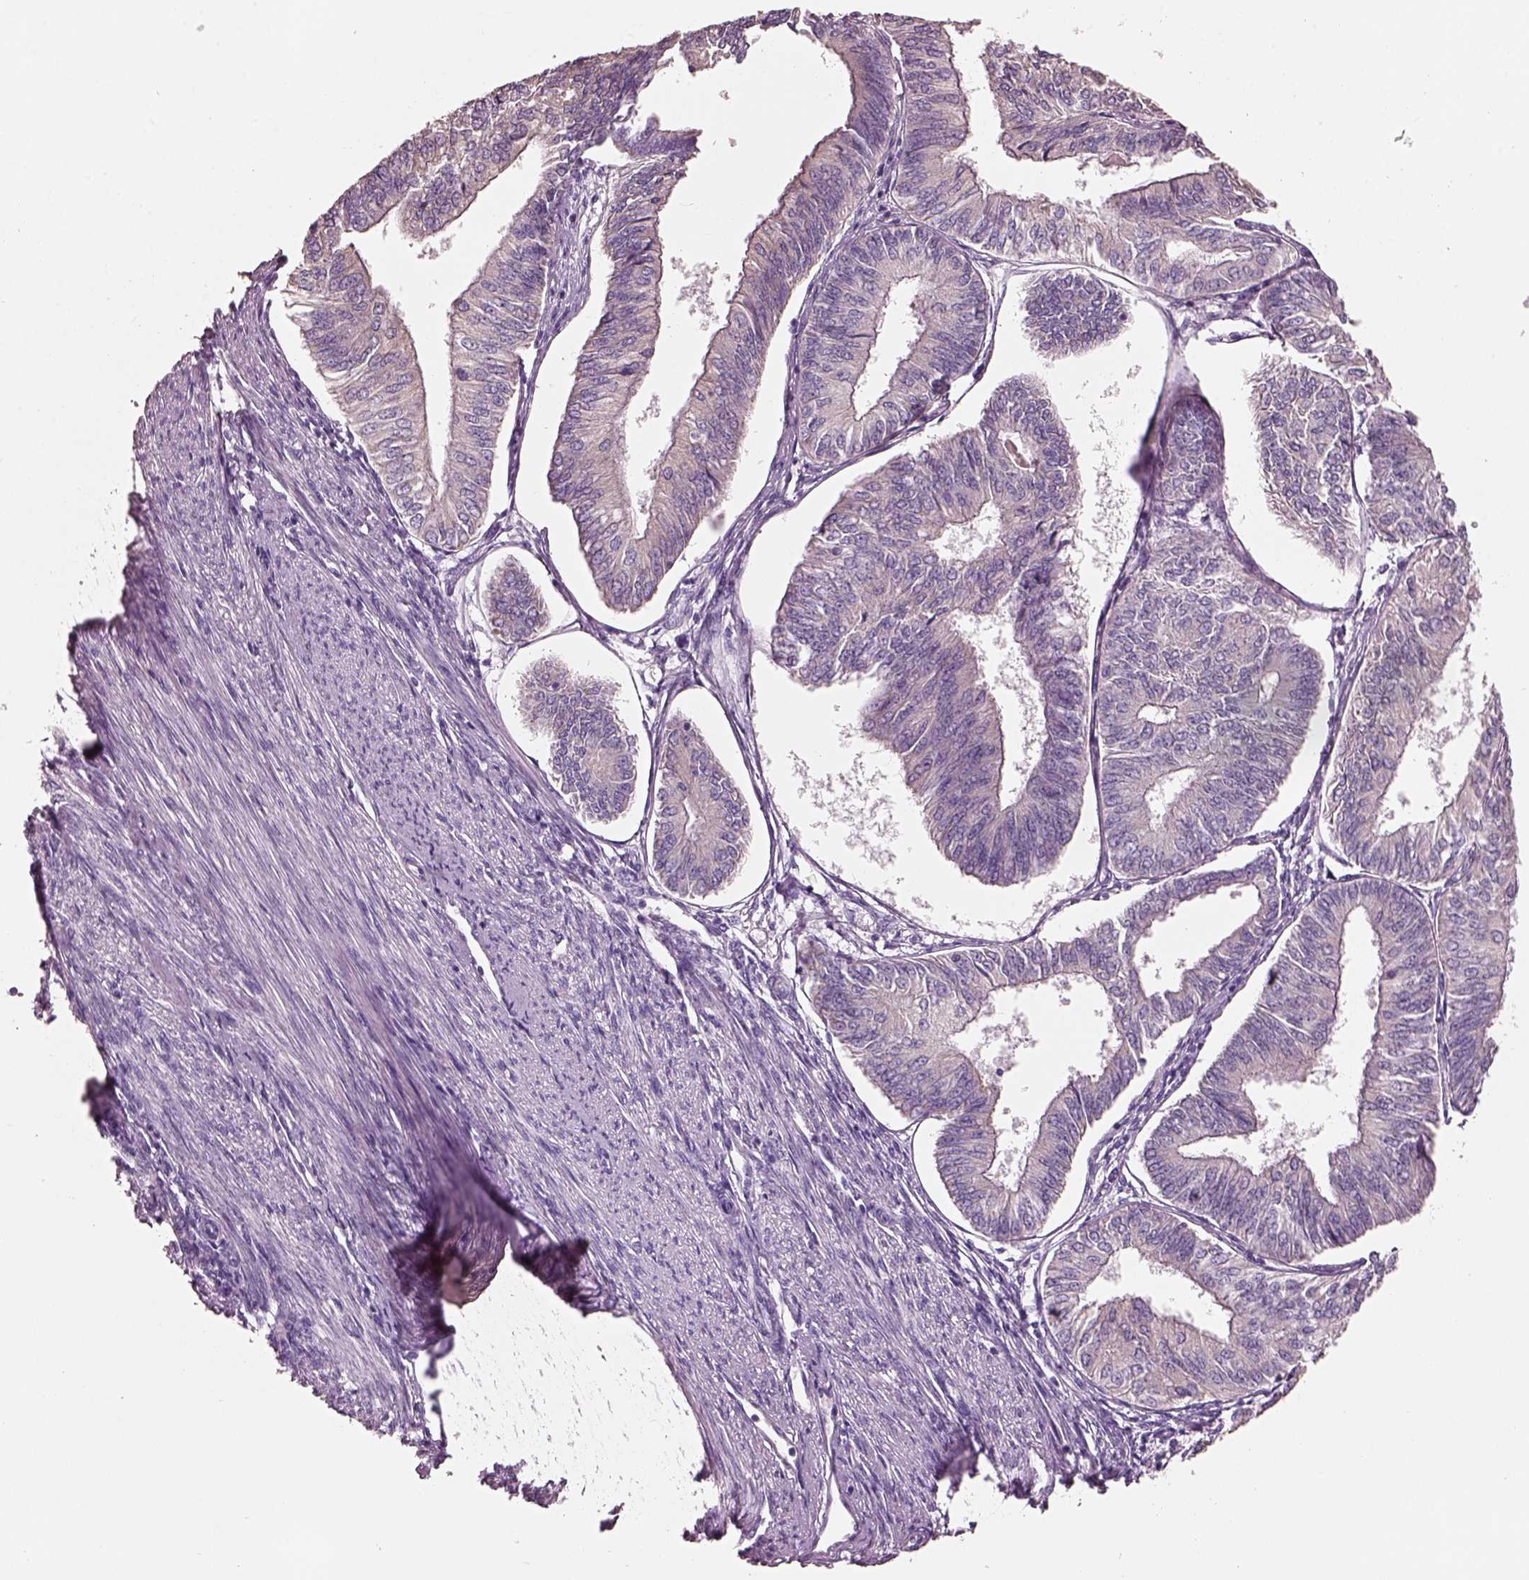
{"staining": {"intensity": "negative", "quantity": "none", "location": "none"}, "tissue": "endometrial cancer", "cell_type": "Tumor cells", "image_type": "cancer", "snomed": [{"axis": "morphology", "description": "Adenocarcinoma, NOS"}, {"axis": "topography", "description": "Endometrium"}], "caption": "The photomicrograph shows no staining of tumor cells in endometrial adenocarcinoma.", "gene": "PNOC", "patient": {"sex": "female", "age": 58}}